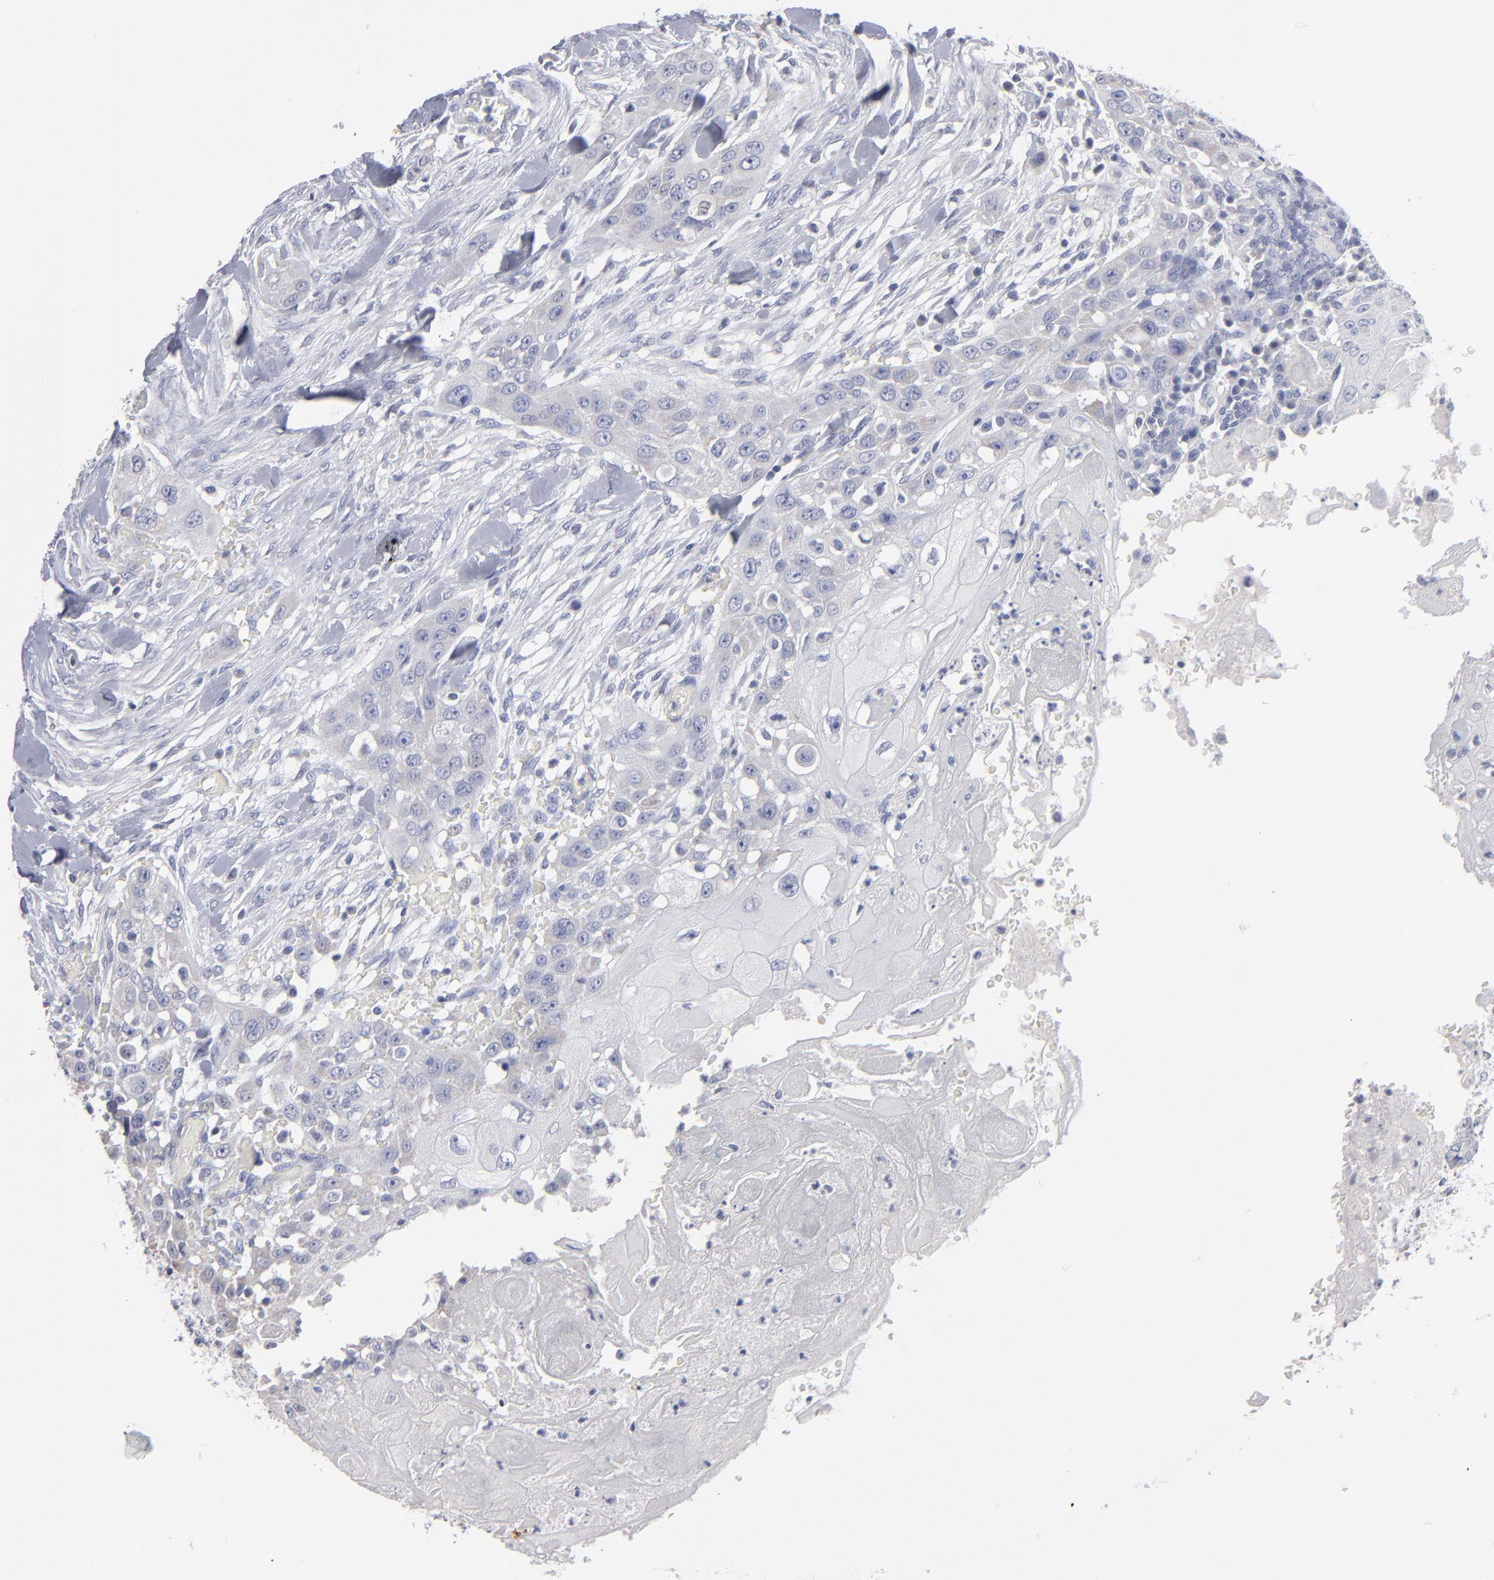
{"staining": {"intensity": "negative", "quantity": "none", "location": "none"}, "tissue": "head and neck cancer", "cell_type": "Tumor cells", "image_type": "cancer", "snomed": [{"axis": "morphology", "description": "Neoplasm, malignant, NOS"}, {"axis": "topography", "description": "Salivary gland"}, {"axis": "topography", "description": "Head-Neck"}], "caption": "This is an immunohistochemistry (IHC) micrograph of human malignant neoplasm (head and neck). There is no positivity in tumor cells.", "gene": "RPH3A", "patient": {"sex": "male", "age": 43}}